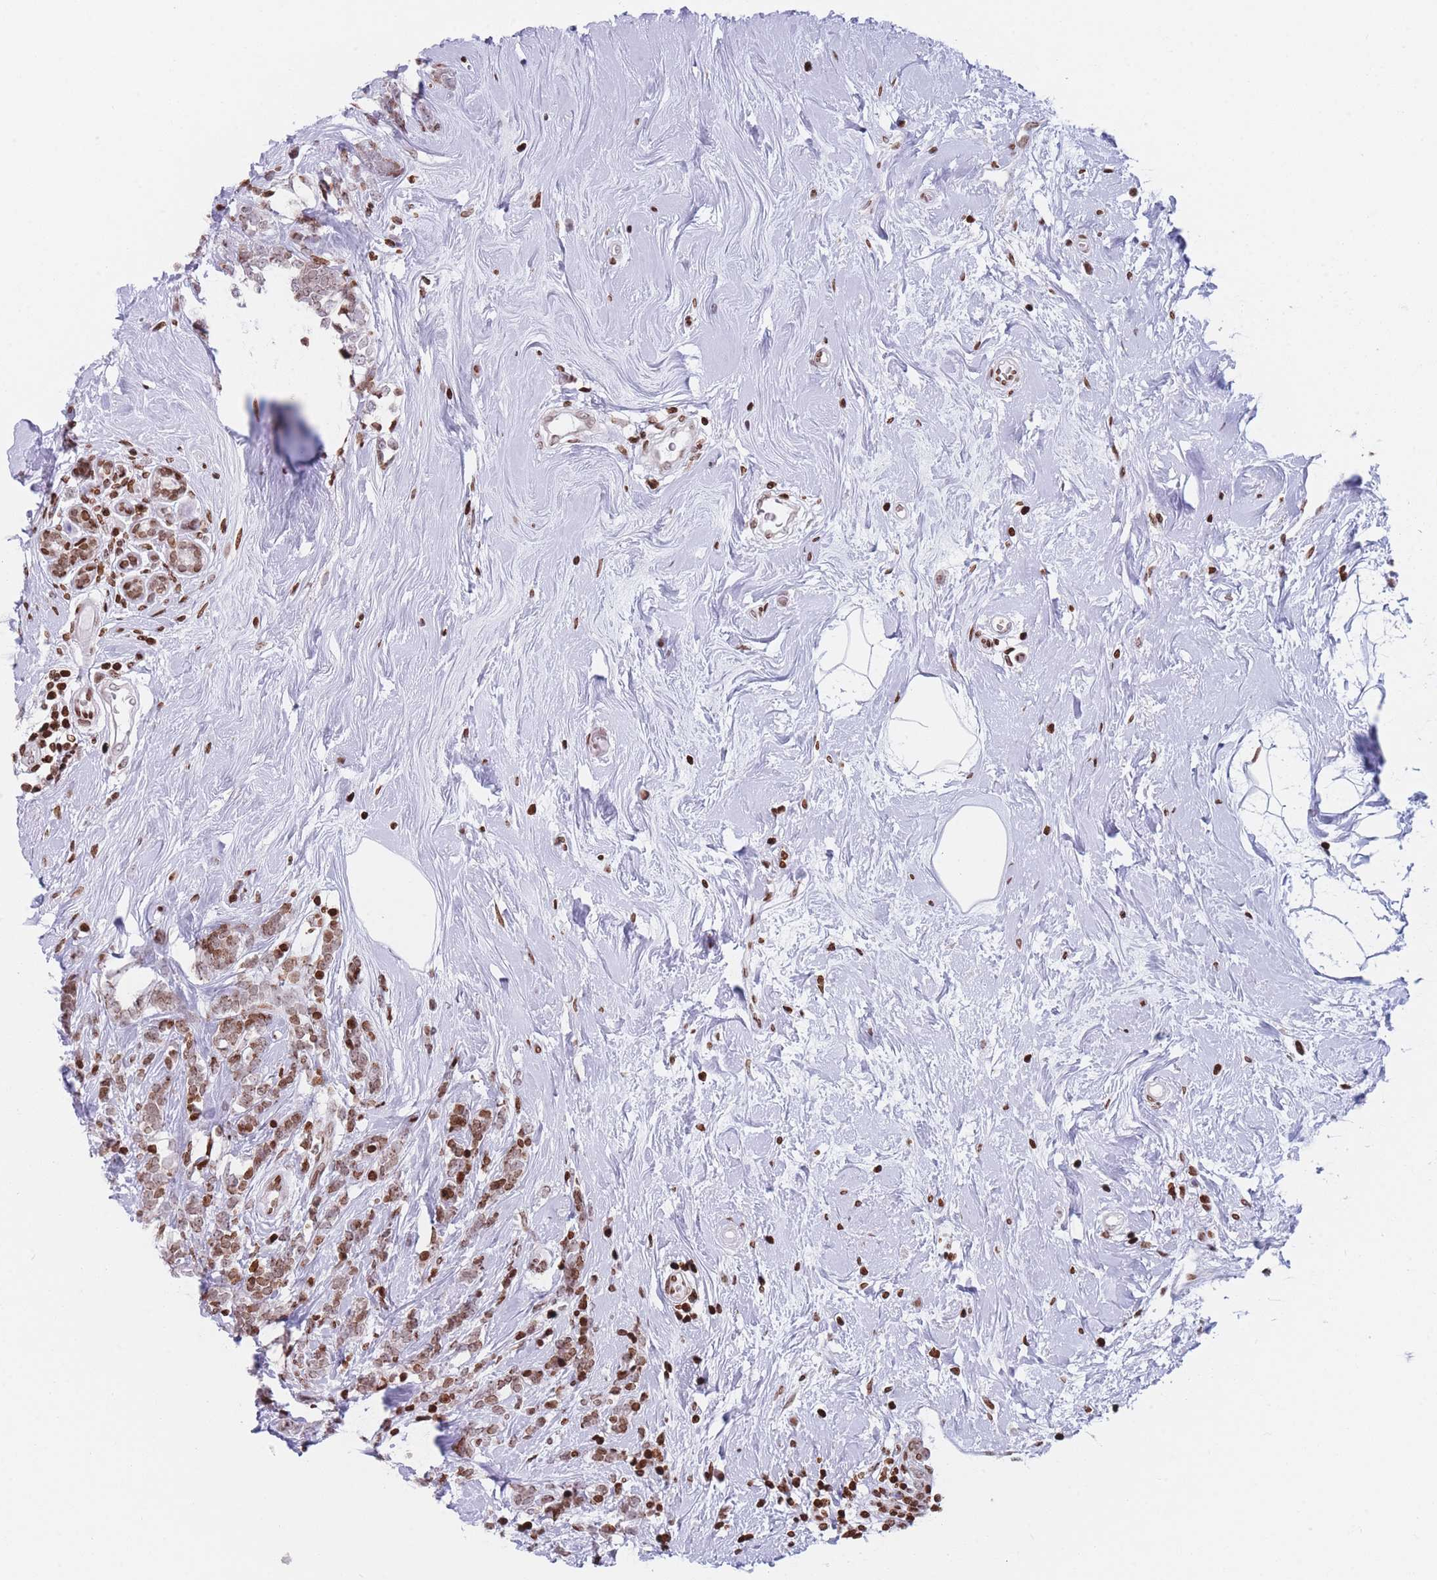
{"staining": {"intensity": "moderate", "quantity": ">75%", "location": "nuclear"}, "tissue": "breast cancer", "cell_type": "Tumor cells", "image_type": "cancer", "snomed": [{"axis": "morphology", "description": "Lobular carcinoma"}, {"axis": "topography", "description": "Breast"}], "caption": "Immunohistochemical staining of breast cancer (lobular carcinoma) reveals medium levels of moderate nuclear expression in approximately >75% of tumor cells. The staining was performed using DAB to visualize the protein expression in brown, while the nuclei were stained in blue with hematoxylin (Magnification: 20x).", "gene": "AK9", "patient": {"sex": "female", "age": 58}}